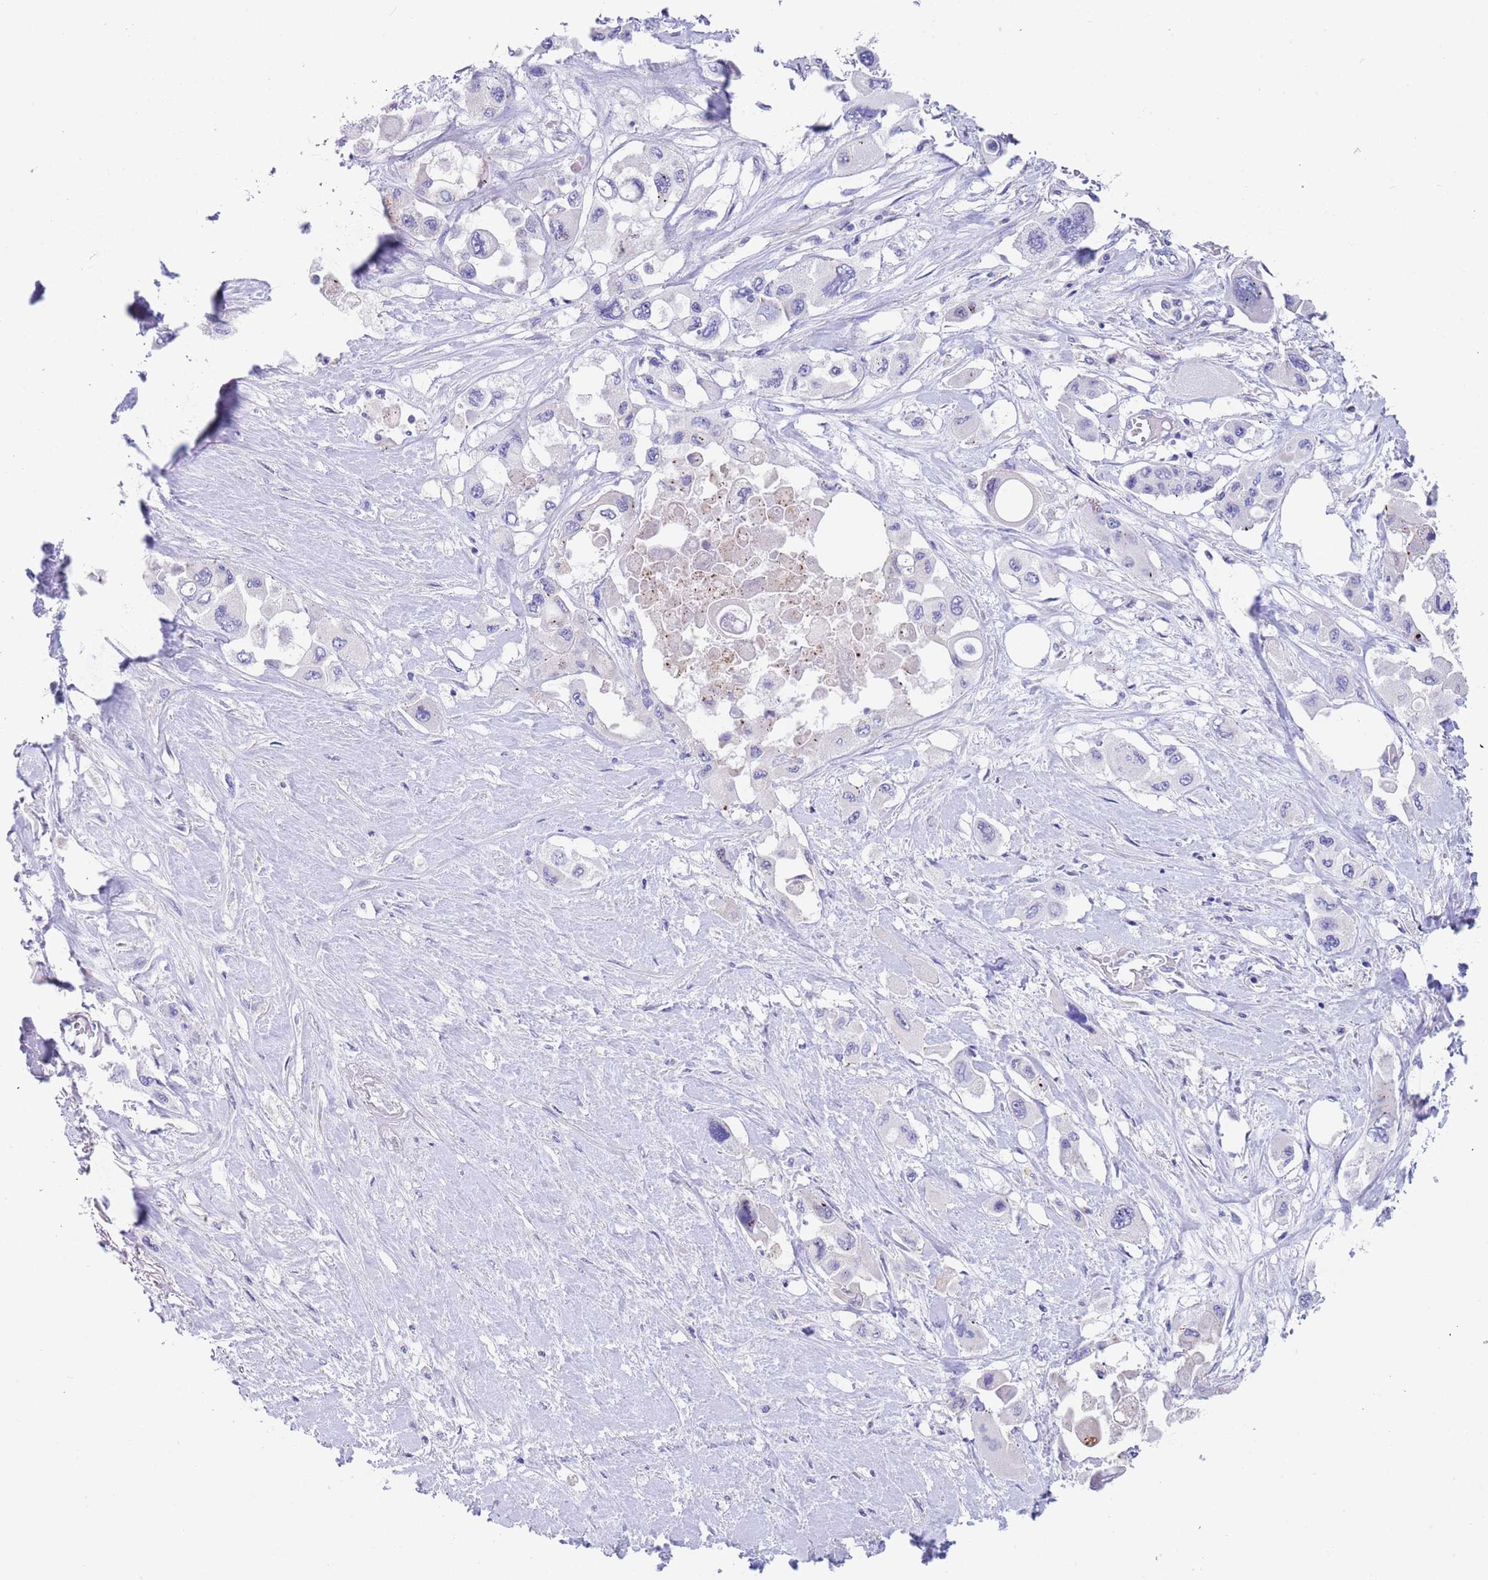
{"staining": {"intensity": "negative", "quantity": "none", "location": "none"}, "tissue": "pancreatic cancer", "cell_type": "Tumor cells", "image_type": "cancer", "snomed": [{"axis": "morphology", "description": "Adenocarcinoma, NOS"}, {"axis": "topography", "description": "Pancreas"}], "caption": "Immunohistochemistry (IHC) of pancreatic cancer reveals no expression in tumor cells.", "gene": "TYW1", "patient": {"sex": "male", "age": 92}}